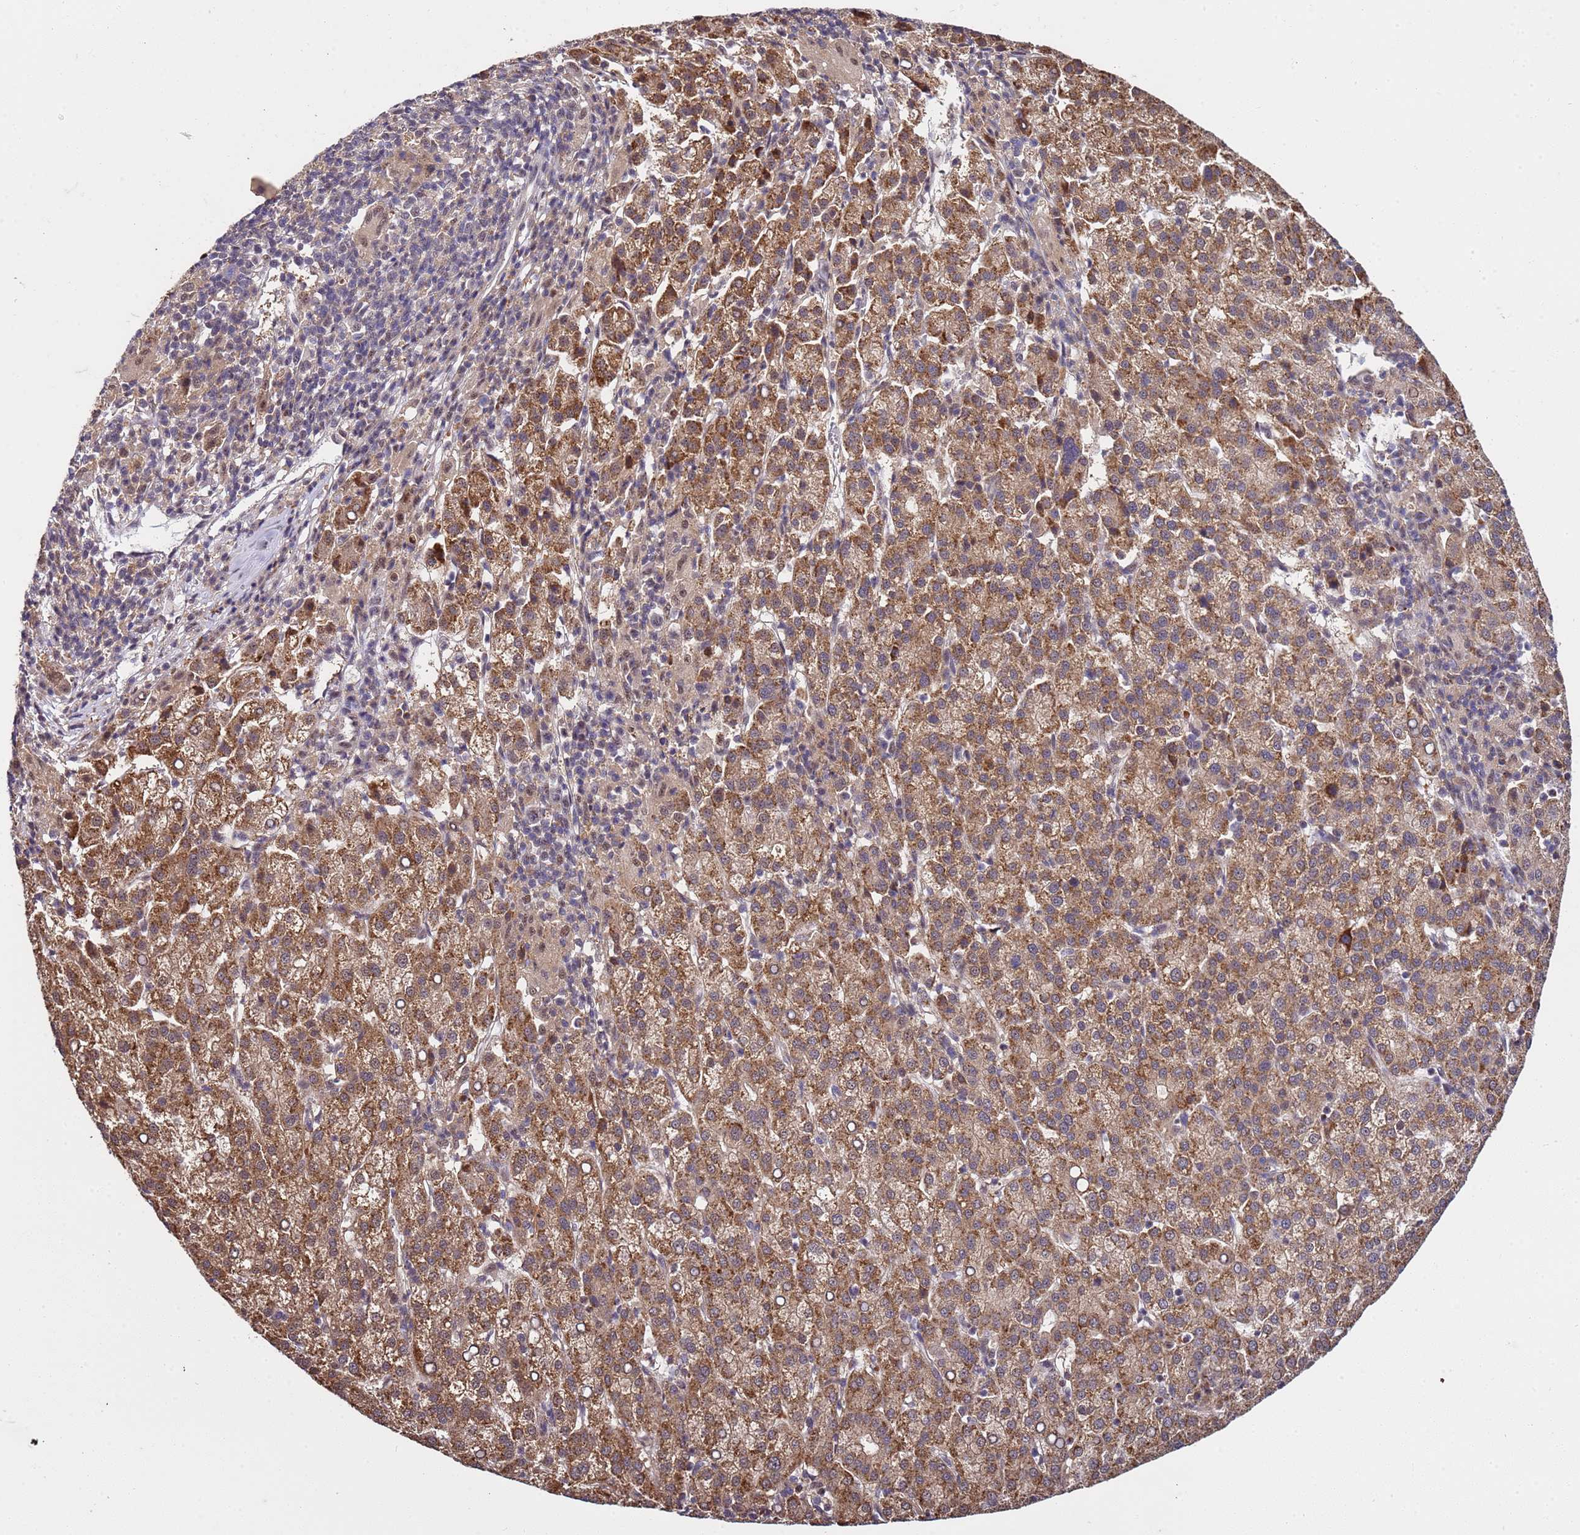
{"staining": {"intensity": "strong", "quantity": ">75%", "location": "cytoplasmic/membranous"}, "tissue": "liver cancer", "cell_type": "Tumor cells", "image_type": "cancer", "snomed": [{"axis": "morphology", "description": "Carcinoma, Hepatocellular, NOS"}, {"axis": "topography", "description": "Liver"}], "caption": "DAB immunohistochemical staining of human hepatocellular carcinoma (liver) demonstrates strong cytoplasmic/membranous protein expression in about >75% of tumor cells. The staining was performed using DAB (3,3'-diaminobenzidine), with brown indicating positive protein expression. Nuclei are stained blue with hematoxylin.", "gene": "GEN1", "patient": {"sex": "female", "age": 58}}